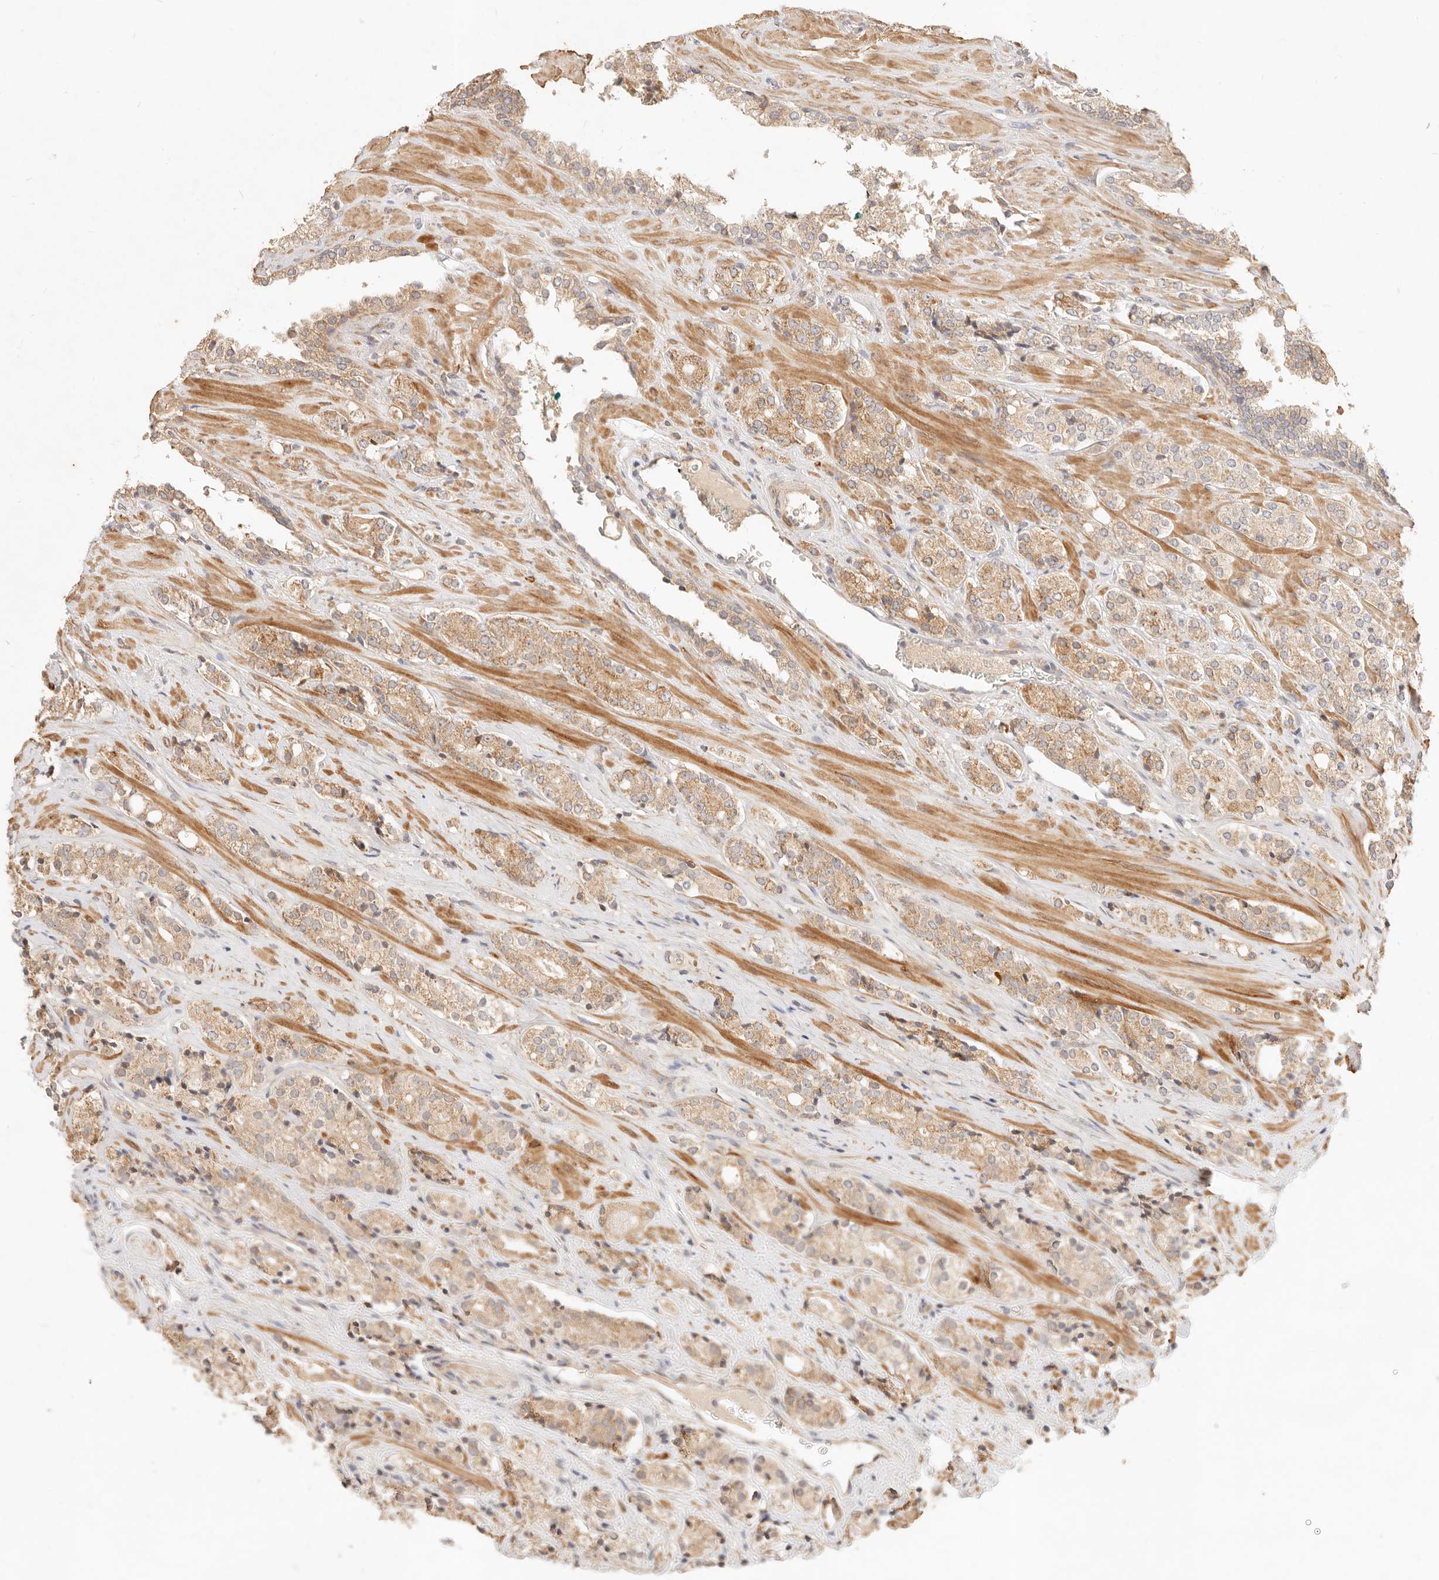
{"staining": {"intensity": "moderate", "quantity": "25%-75%", "location": "cytoplasmic/membranous"}, "tissue": "prostate cancer", "cell_type": "Tumor cells", "image_type": "cancer", "snomed": [{"axis": "morphology", "description": "Adenocarcinoma, High grade"}, {"axis": "topography", "description": "Prostate"}], "caption": "Immunohistochemistry photomicrograph of human adenocarcinoma (high-grade) (prostate) stained for a protein (brown), which shows medium levels of moderate cytoplasmic/membranous expression in about 25%-75% of tumor cells.", "gene": "RUBCNL", "patient": {"sex": "male", "age": 71}}